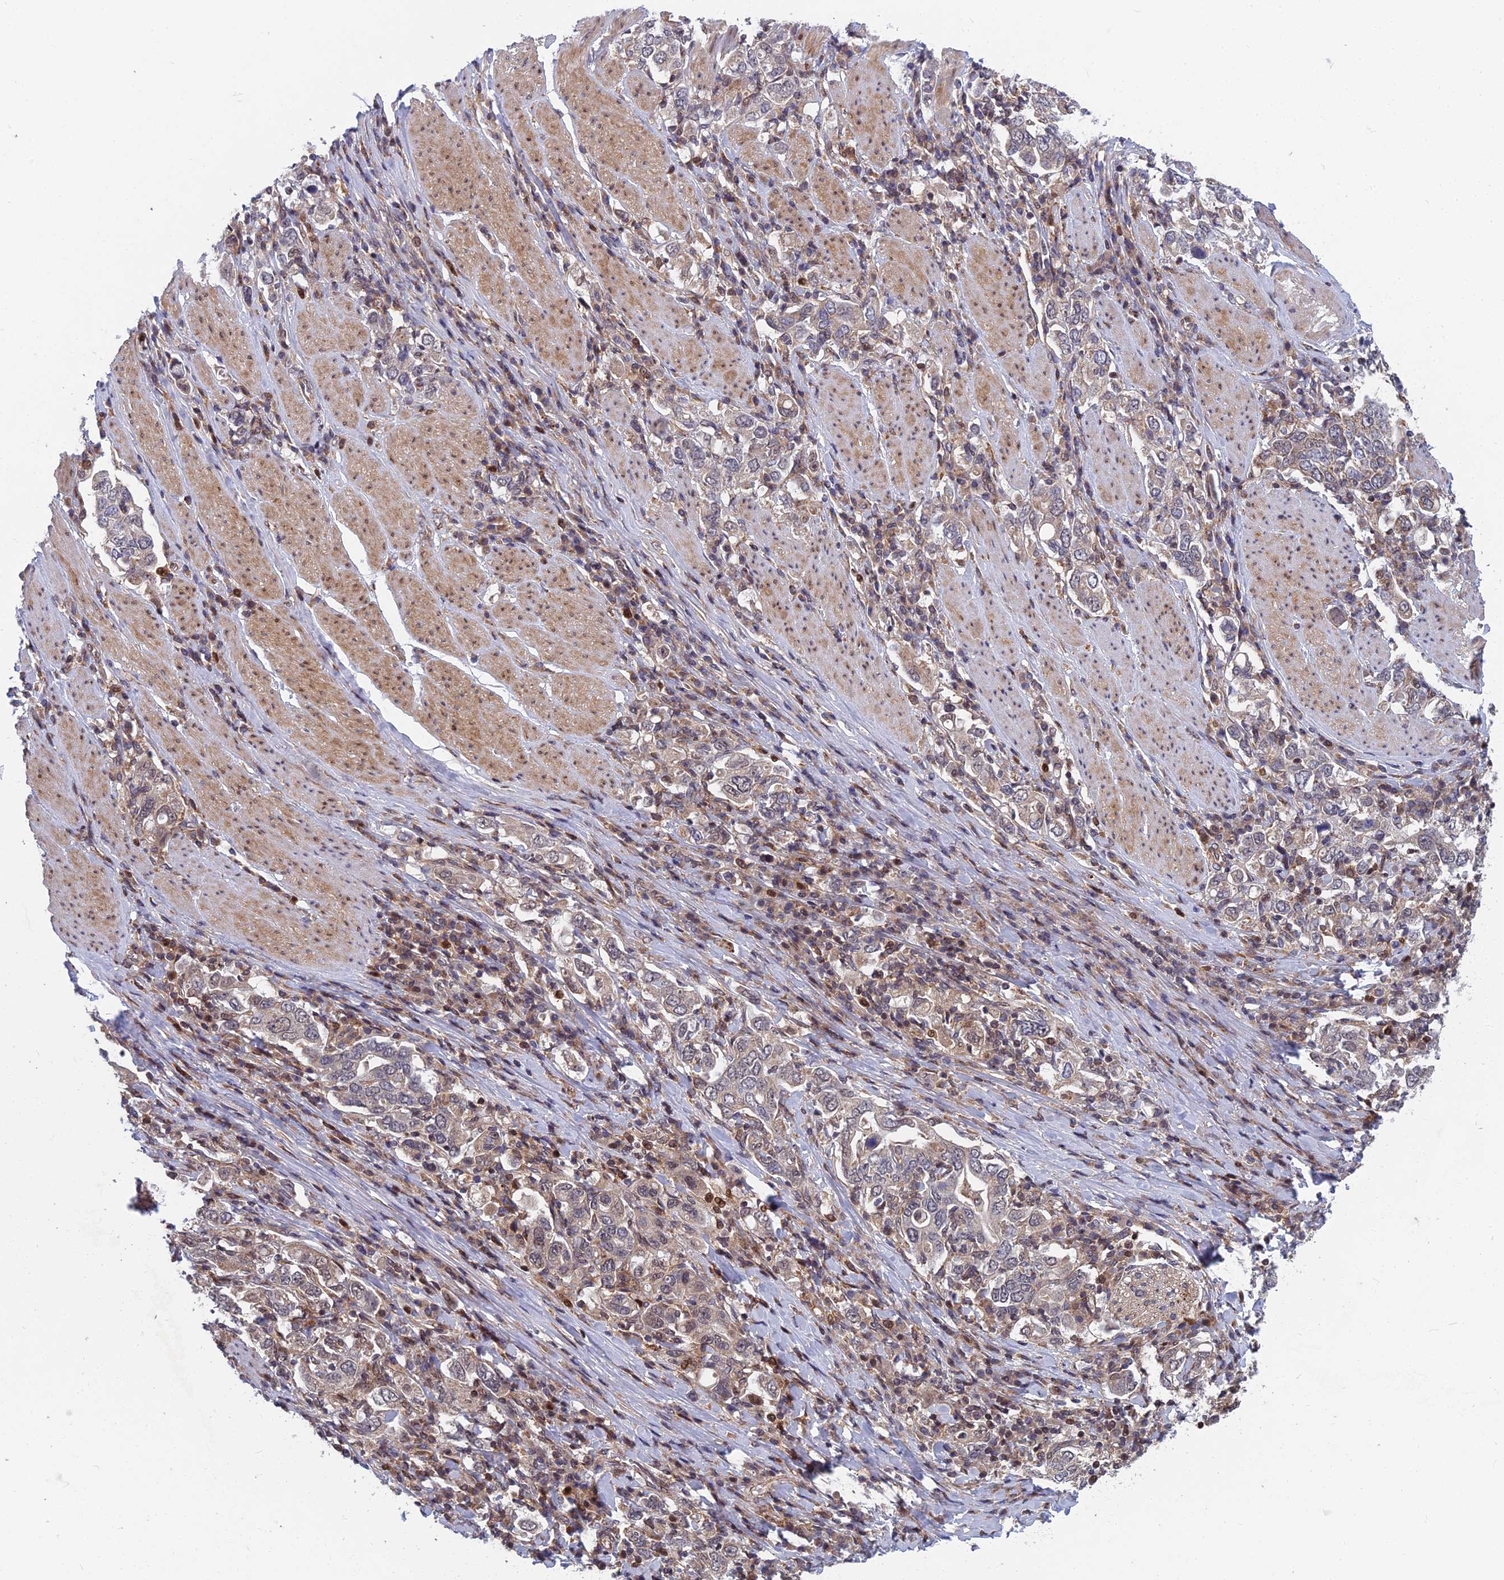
{"staining": {"intensity": "weak", "quantity": "<25%", "location": "cytoplasmic/membranous"}, "tissue": "stomach cancer", "cell_type": "Tumor cells", "image_type": "cancer", "snomed": [{"axis": "morphology", "description": "Adenocarcinoma, NOS"}, {"axis": "topography", "description": "Stomach, upper"}], "caption": "This is a photomicrograph of IHC staining of stomach cancer, which shows no expression in tumor cells.", "gene": "COMMD2", "patient": {"sex": "male", "age": 62}}